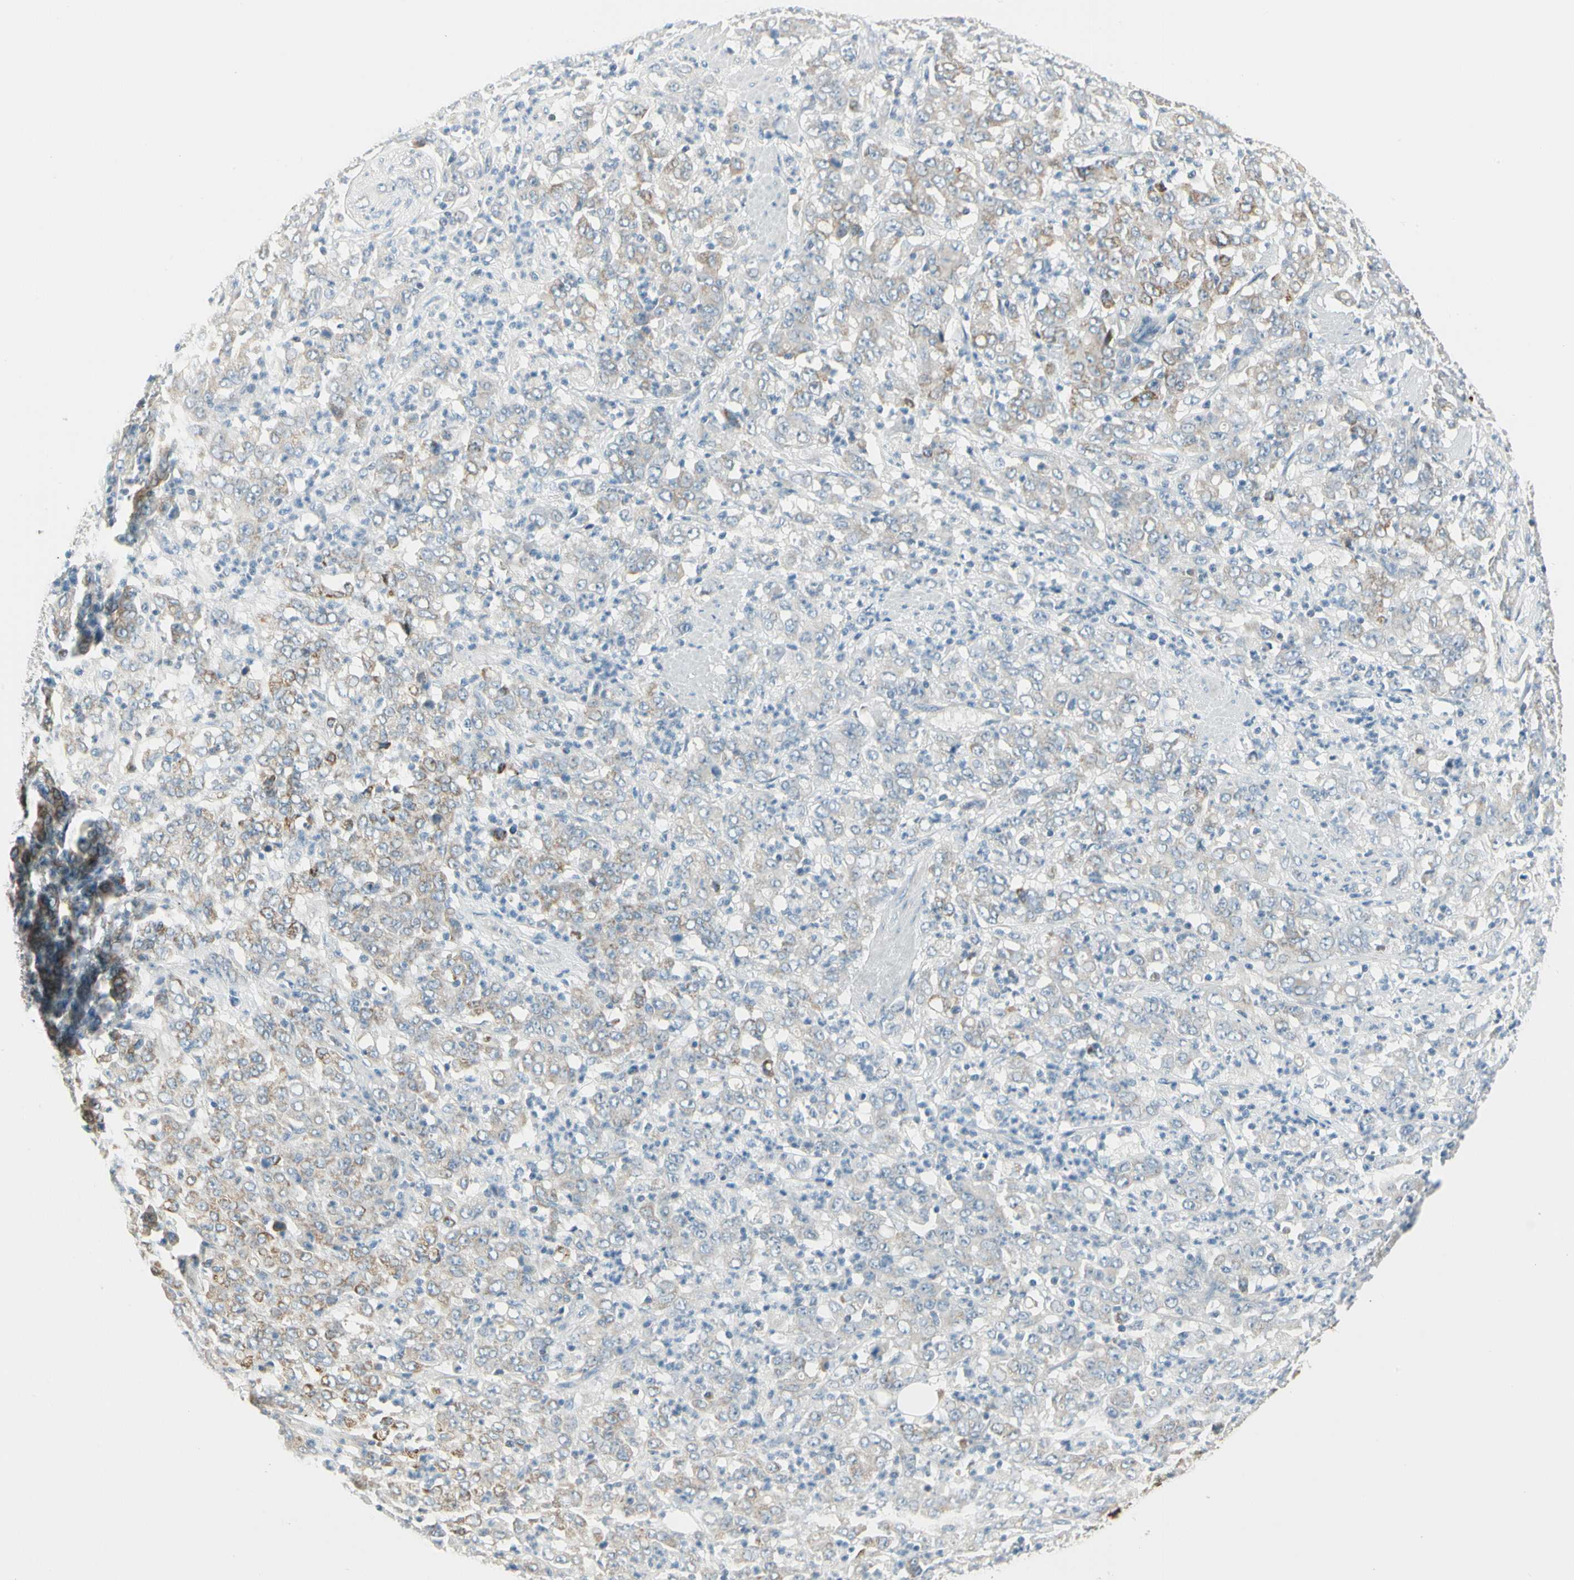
{"staining": {"intensity": "moderate", "quantity": "<25%", "location": "cytoplasmic/membranous"}, "tissue": "stomach cancer", "cell_type": "Tumor cells", "image_type": "cancer", "snomed": [{"axis": "morphology", "description": "Adenocarcinoma, NOS"}, {"axis": "topography", "description": "Stomach, lower"}], "caption": "Protein staining of stomach cancer (adenocarcinoma) tissue reveals moderate cytoplasmic/membranous positivity in about <25% of tumor cells.", "gene": "SLC6A15", "patient": {"sex": "female", "age": 71}}